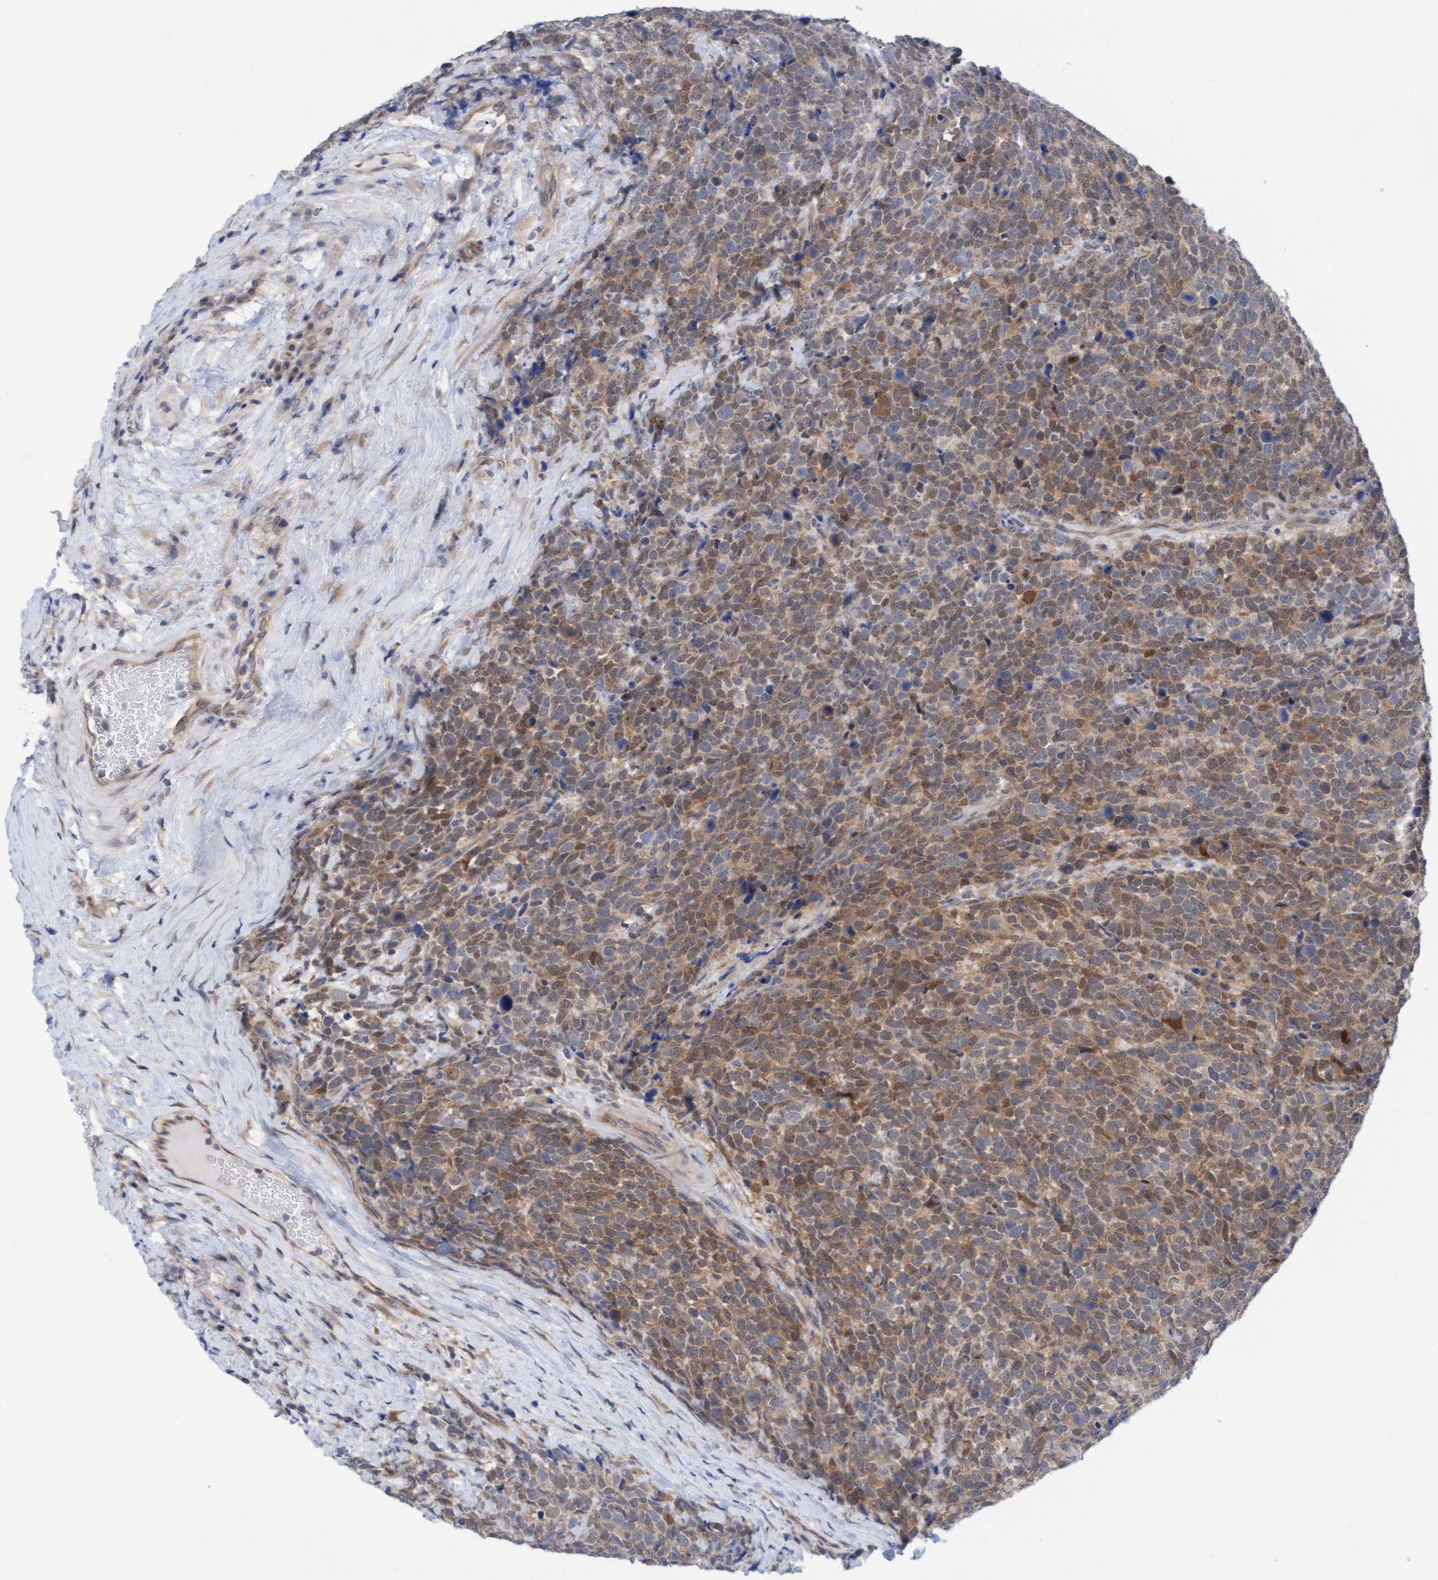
{"staining": {"intensity": "moderate", "quantity": ">75%", "location": "cytoplasmic/membranous"}, "tissue": "urothelial cancer", "cell_type": "Tumor cells", "image_type": "cancer", "snomed": [{"axis": "morphology", "description": "Urothelial carcinoma, High grade"}, {"axis": "topography", "description": "Urinary bladder"}], "caption": "DAB immunohistochemical staining of high-grade urothelial carcinoma exhibits moderate cytoplasmic/membranous protein expression in about >75% of tumor cells.", "gene": "AMZ2", "patient": {"sex": "female", "age": 82}}